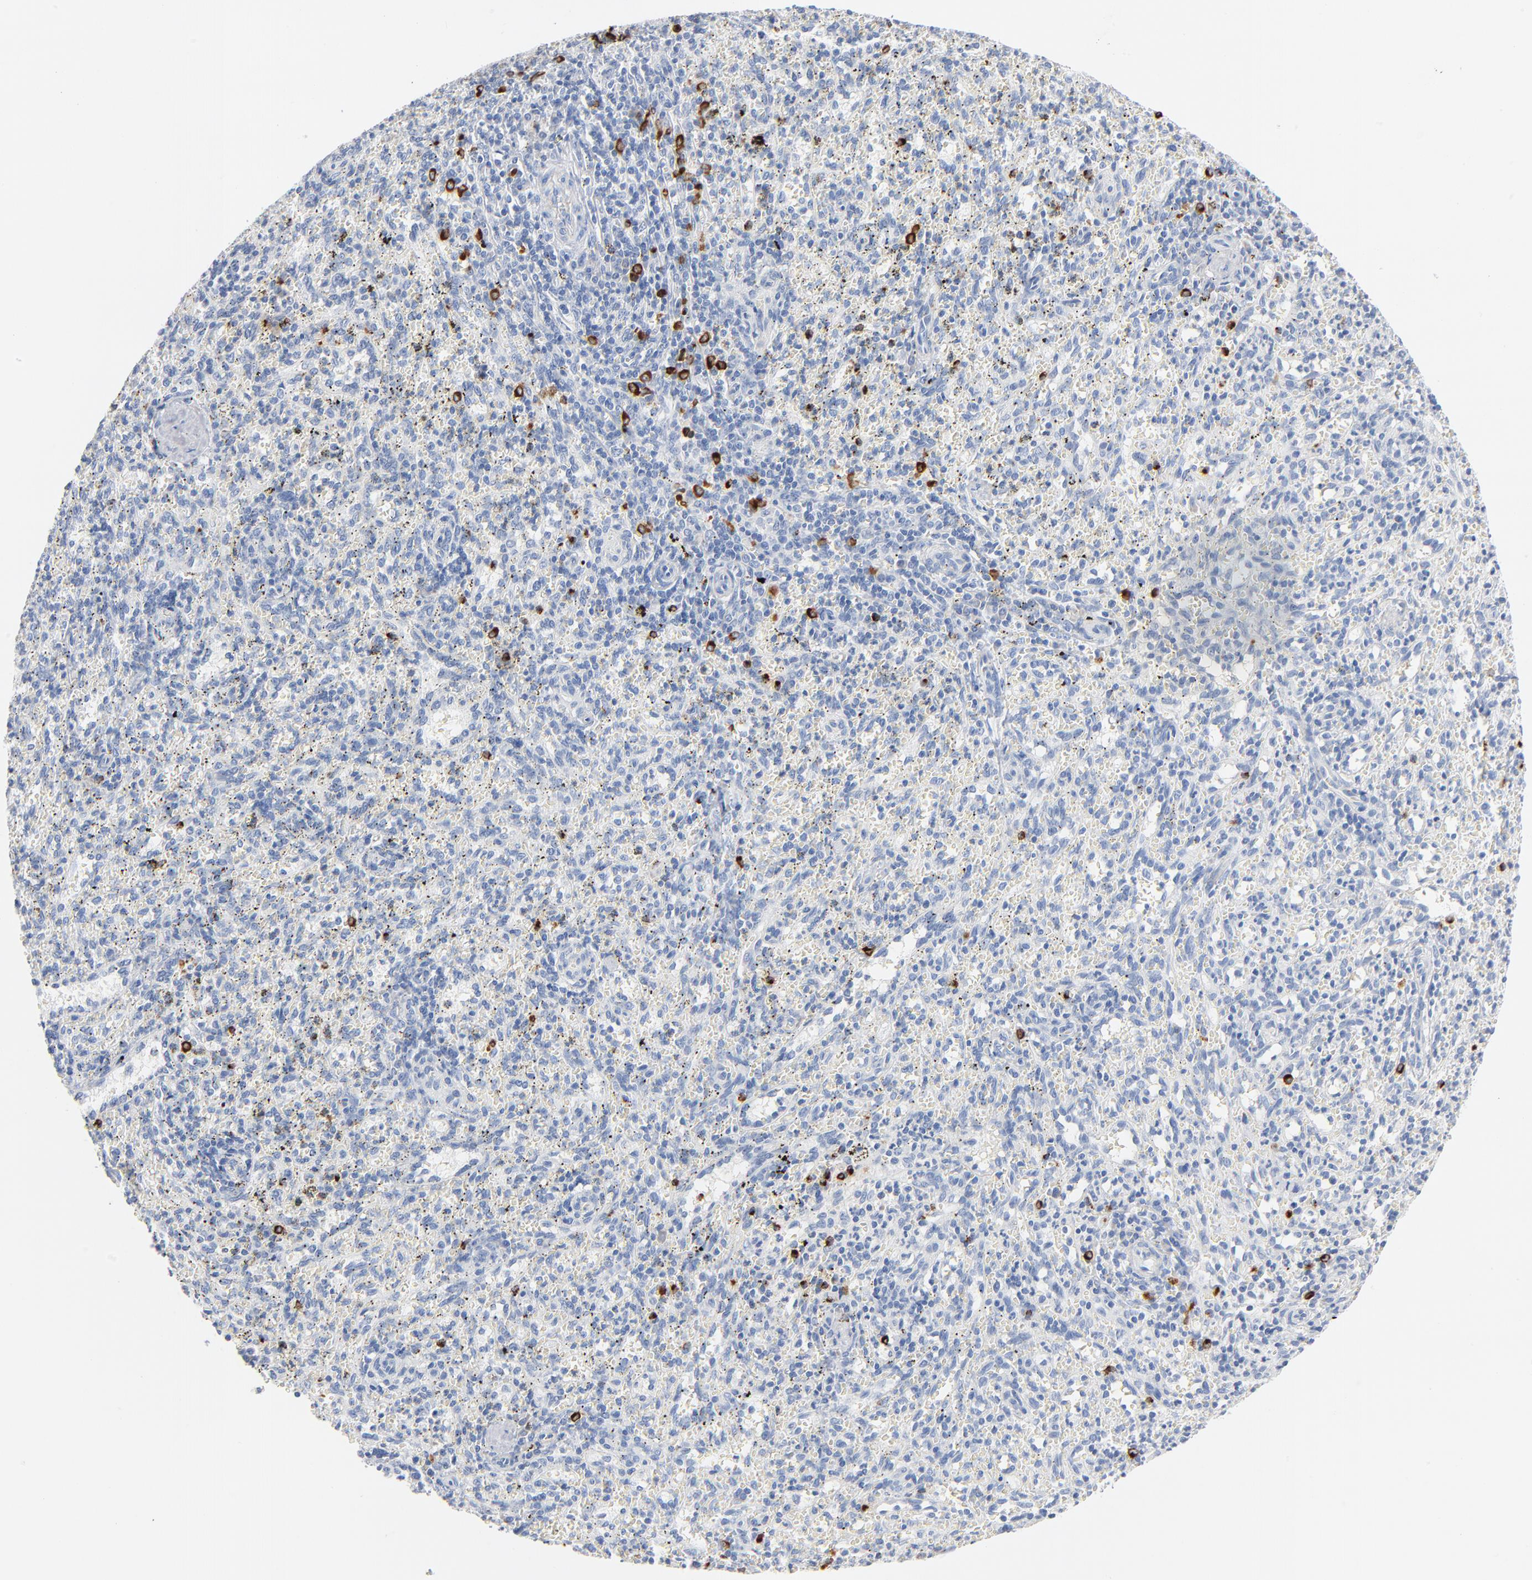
{"staining": {"intensity": "strong", "quantity": "<25%", "location": "cytoplasmic/membranous"}, "tissue": "spleen", "cell_type": "Cells in red pulp", "image_type": "normal", "snomed": [{"axis": "morphology", "description": "Normal tissue, NOS"}, {"axis": "topography", "description": "Spleen"}], "caption": "Immunohistochemistry of normal spleen shows medium levels of strong cytoplasmic/membranous positivity in approximately <25% of cells in red pulp. (DAB (3,3'-diaminobenzidine) = brown stain, brightfield microscopy at high magnification).", "gene": "GZMB", "patient": {"sex": "female", "age": 10}}